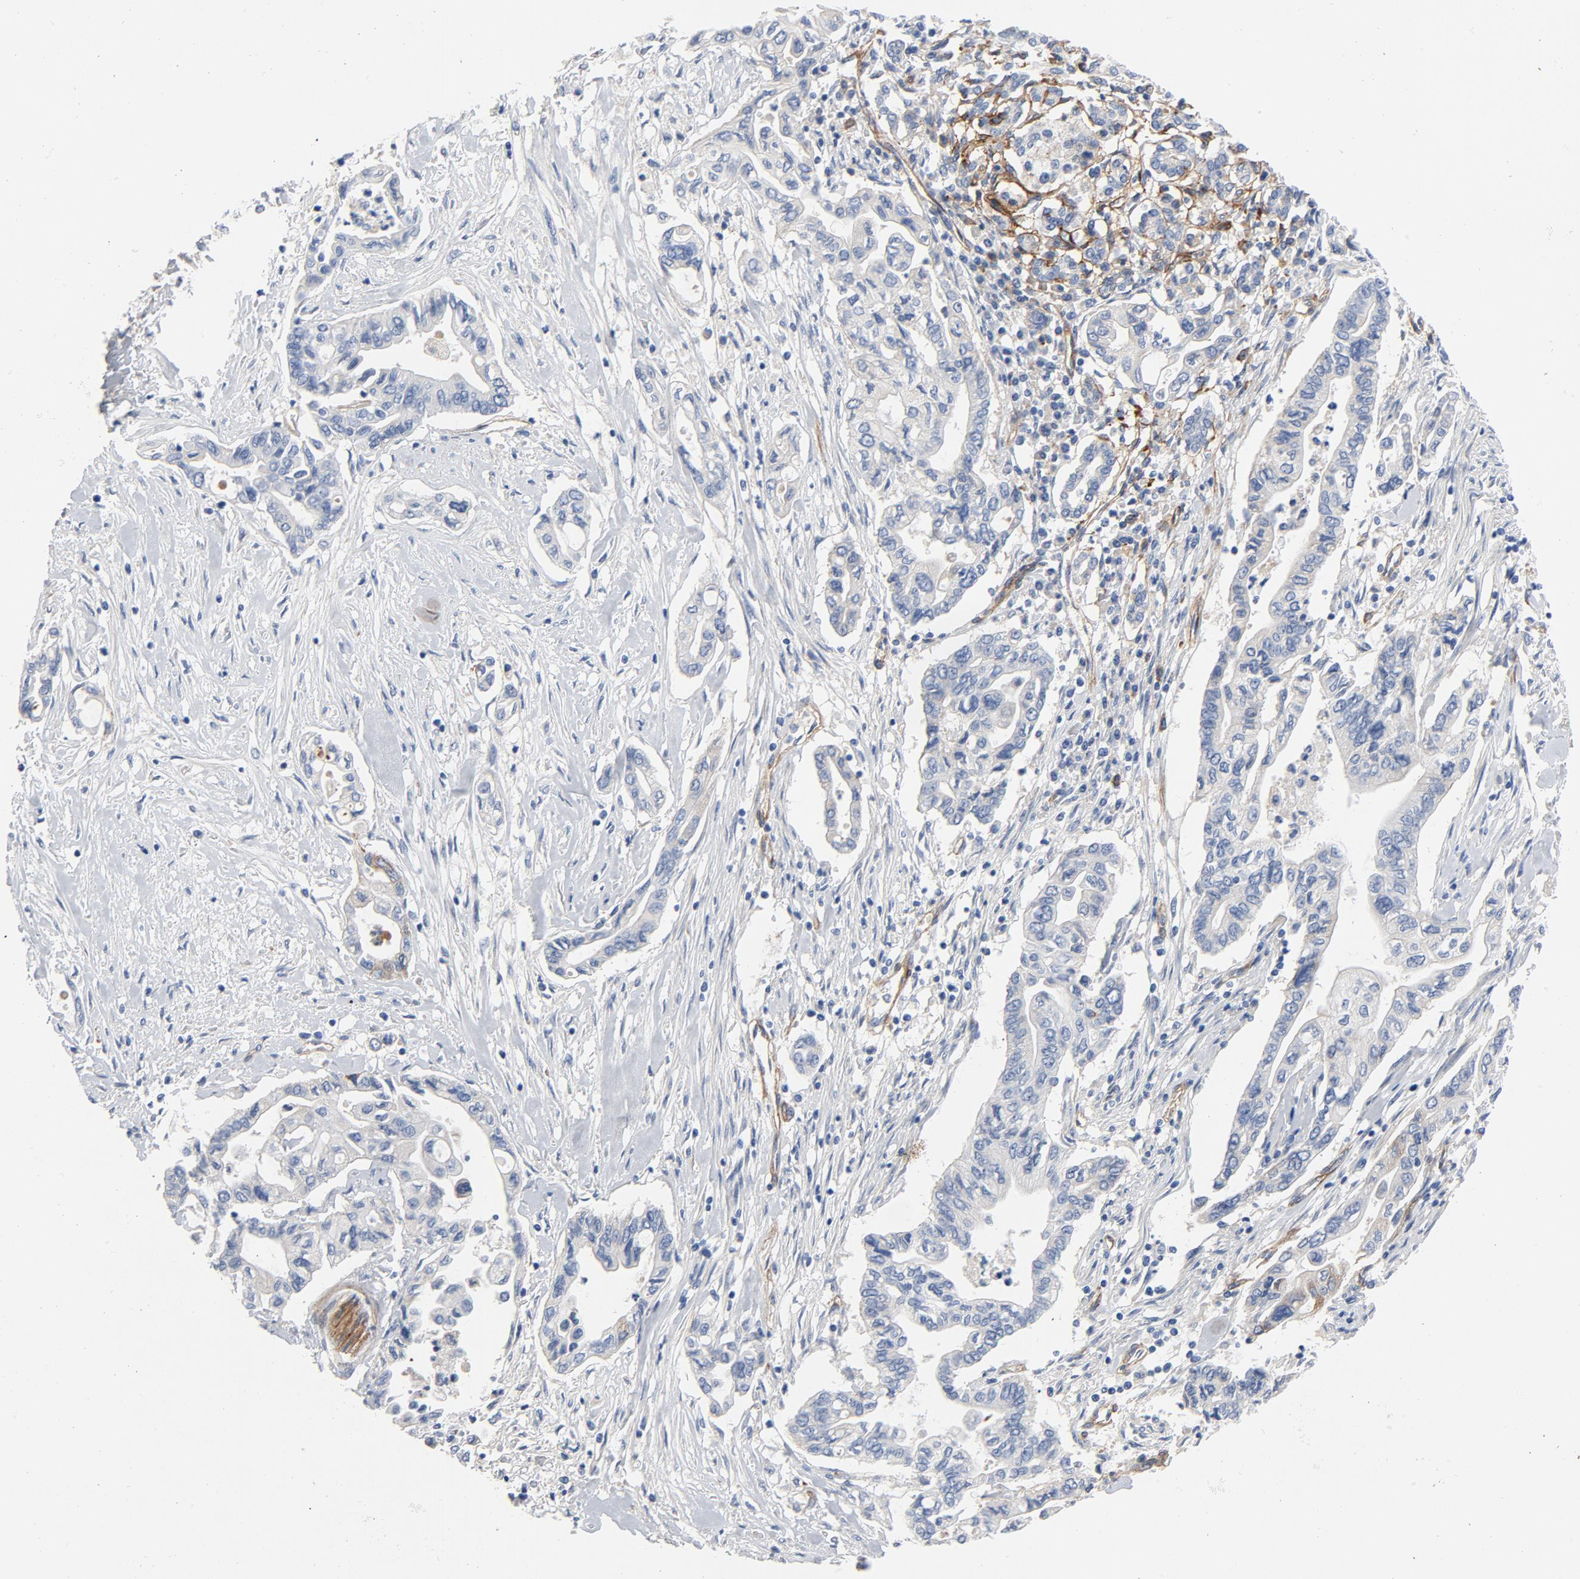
{"staining": {"intensity": "negative", "quantity": "none", "location": "none"}, "tissue": "pancreatic cancer", "cell_type": "Tumor cells", "image_type": "cancer", "snomed": [{"axis": "morphology", "description": "Adenocarcinoma, NOS"}, {"axis": "topography", "description": "Pancreas"}], "caption": "A high-resolution micrograph shows immunohistochemistry staining of adenocarcinoma (pancreatic), which shows no significant expression in tumor cells.", "gene": "LAMC1", "patient": {"sex": "female", "age": 57}}